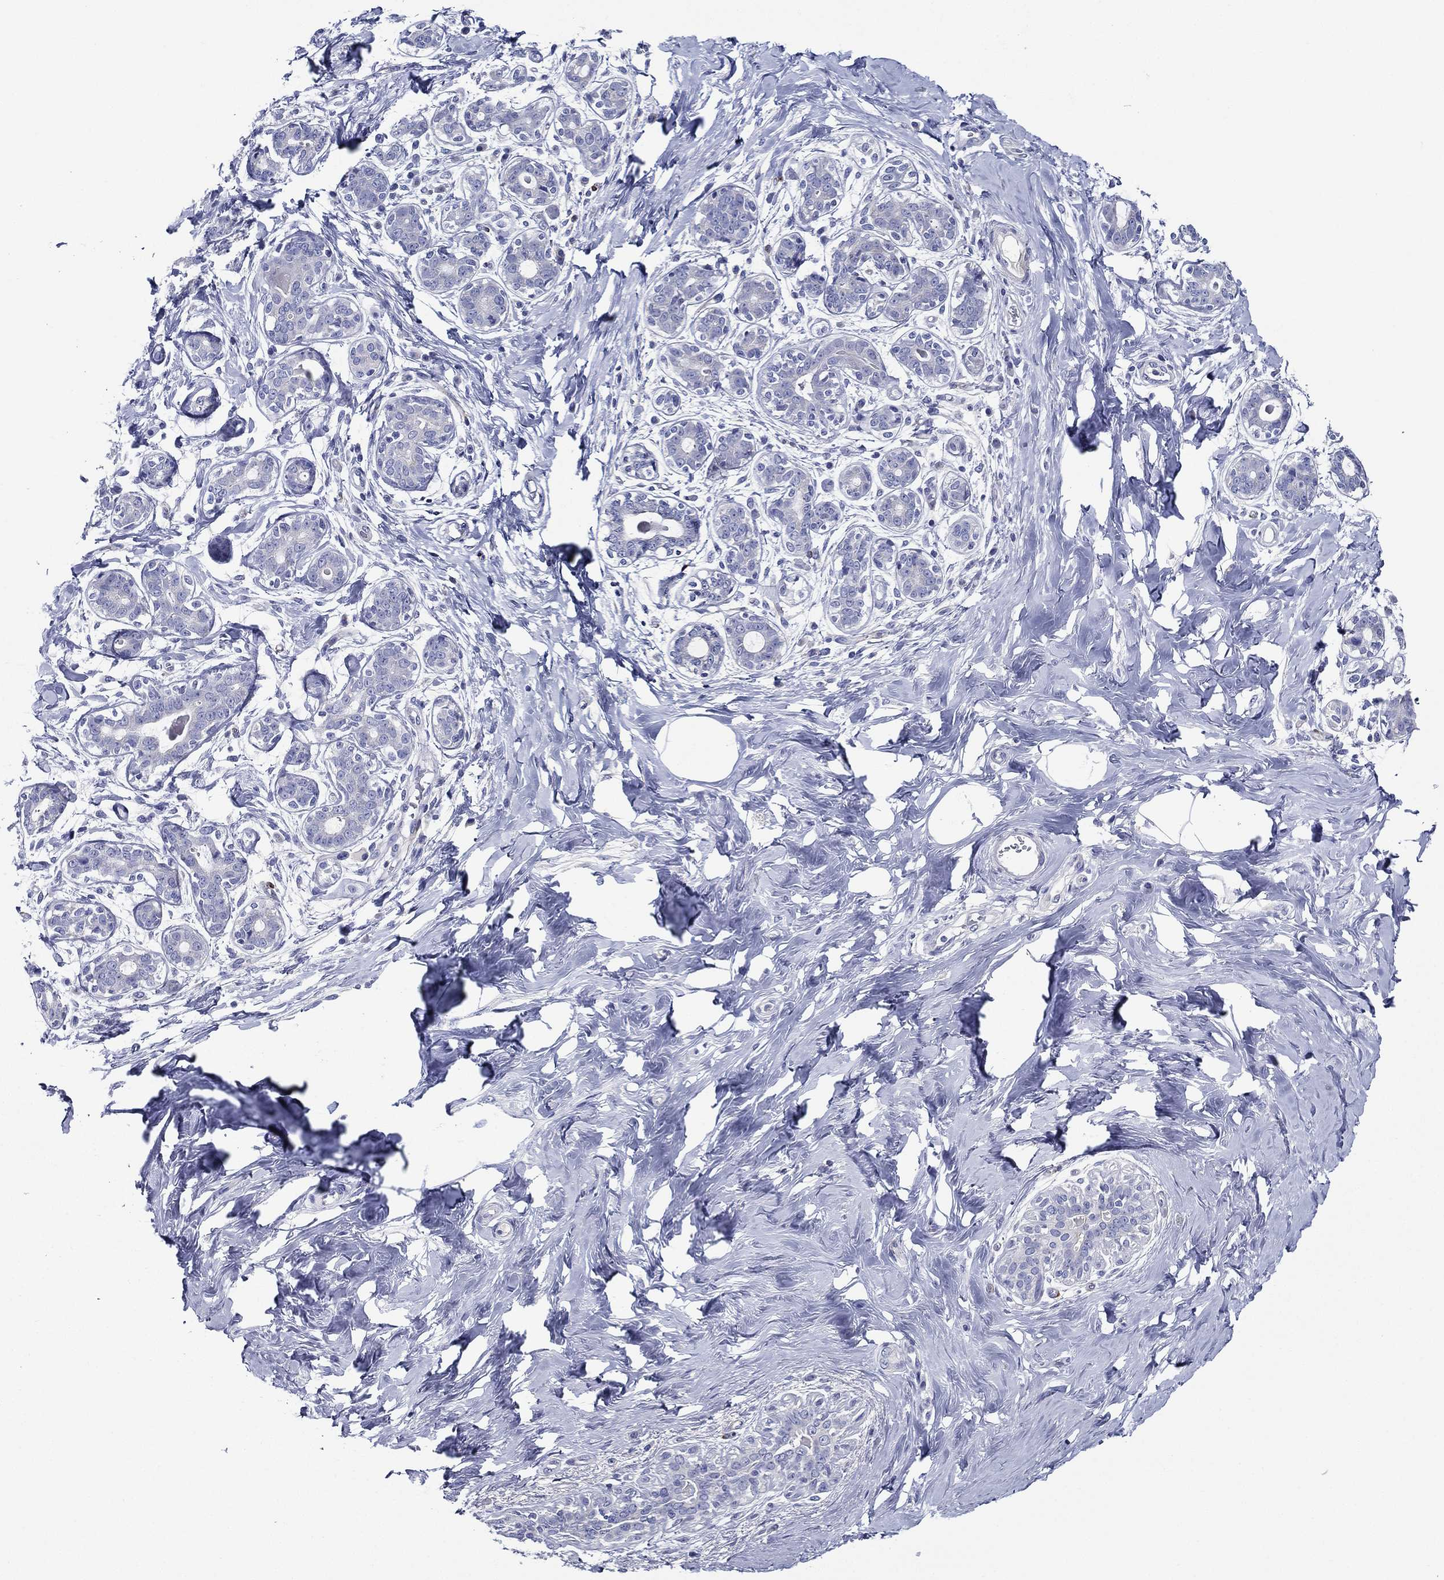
{"staining": {"intensity": "negative", "quantity": "none", "location": "none"}, "tissue": "breast", "cell_type": "Adipocytes", "image_type": "normal", "snomed": [{"axis": "morphology", "description": "Normal tissue, NOS"}, {"axis": "topography", "description": "Breast"}], "caption": "There is no significant expression in adipocytes of breast. (DAB (3,3'-diaminobenzidine) immunohistochemistry (IHC) visualized using brightfield microscopy, high magnification).", "gene": "ACE2", "patient": {"sex": "female", "age": 43}}